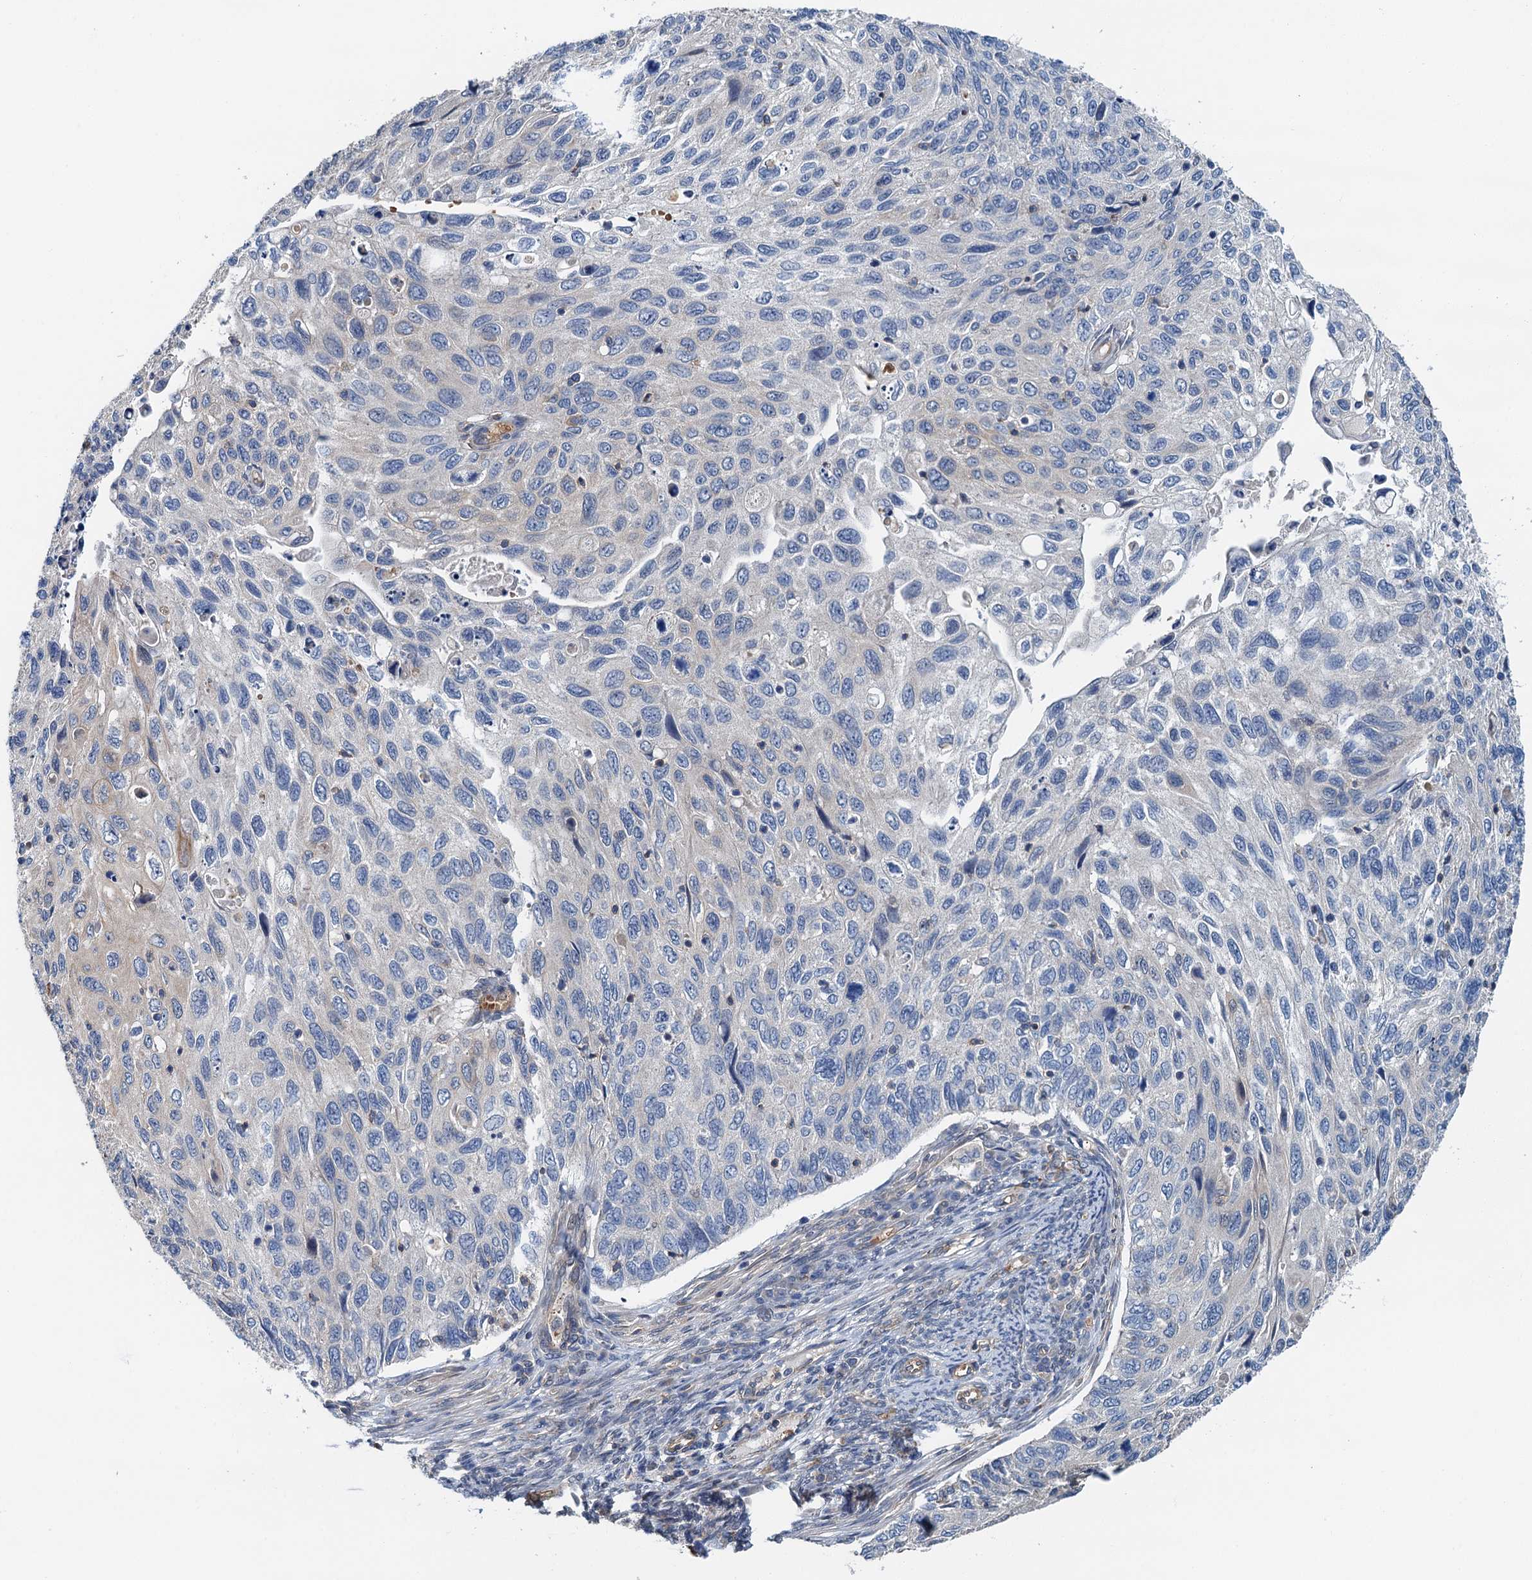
{"staining": {"intensity": "negative", "quantity": "none", "location": "none"}, "tissue": "cervical cancer", "cell_type": "Tumor cells", "image_type": "cancer", "snomed": [{"axis": "morphology", "description": "Squamous cell carcinoma, NOS"}, {"axis": "topography", "description": "Cervix"}], "caption": "A high-resolution image shows immunohistochemistry staining of cervical cancer (squamous cell carcinoma), which demonstrates no significant staining in tumor cells.", "gene": "ROGDI", "patient": {"sex": "female", "age": 70}}